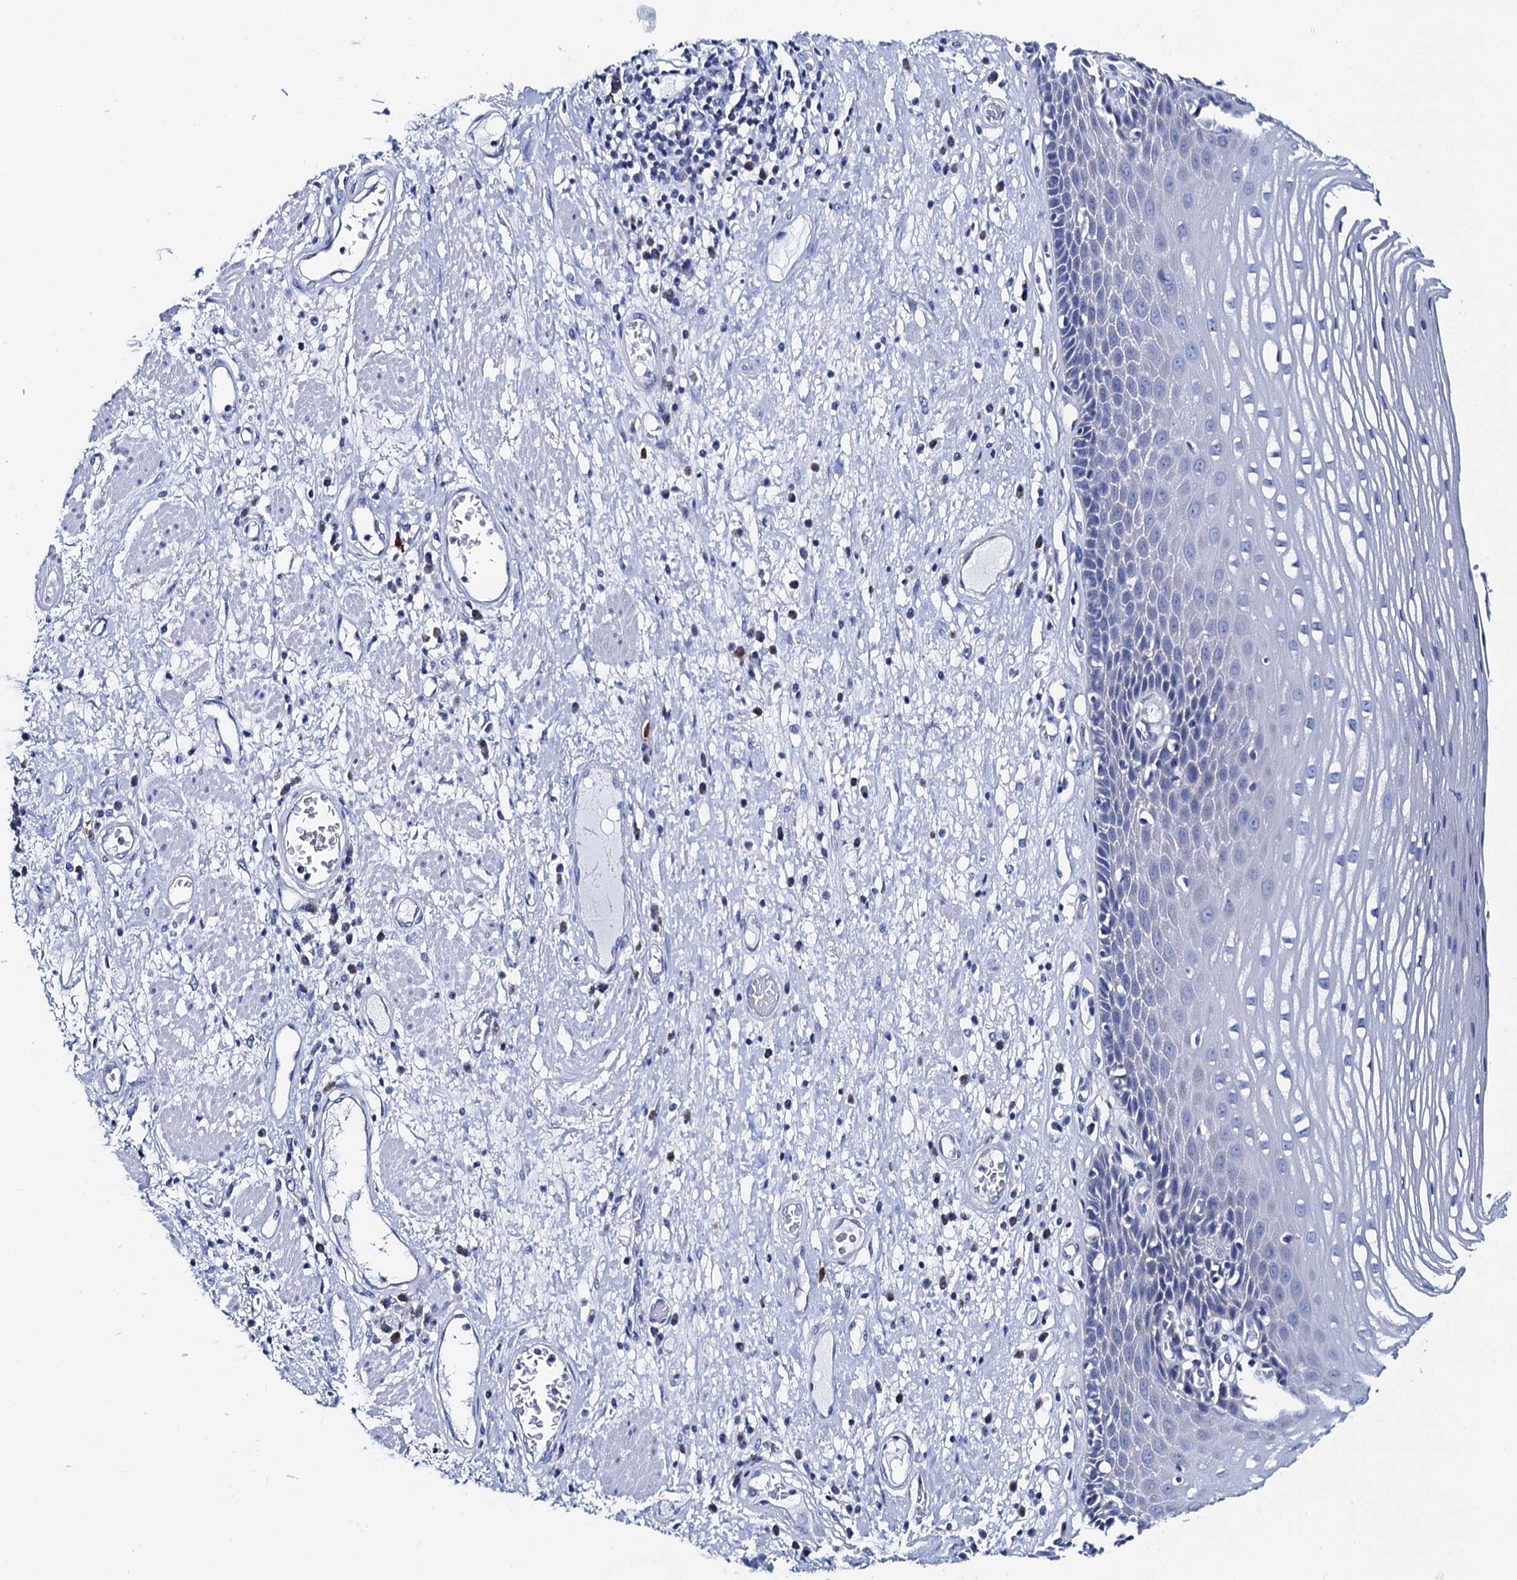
{"staining": {"intensity": "negative", "quantity": "none", "location": "none"}, "tissue": "esophagus", "cell_type": "Squamous epithelial cells", "image_type": "normal", "snomed": [{"axis": "morphology", "description": "Normal tissue, NOS"}, {"axis": "morphology", "description": "Adenocarcinoma, NOS"}, {"axis": "topography", "description": "Esophagus"}], "caption": "This micrograph is of normal esophagus stained with IHC to label a protein in brown with the nuclei are counter-stained blue. There is no staining in squamous epithelial cells. (DAB (3,3'-diaminobenzidine) immunohistochemistry (IHC), high magnification).", "gene": "ACADSB", "patient": {"sex": "male", "age": 62}}